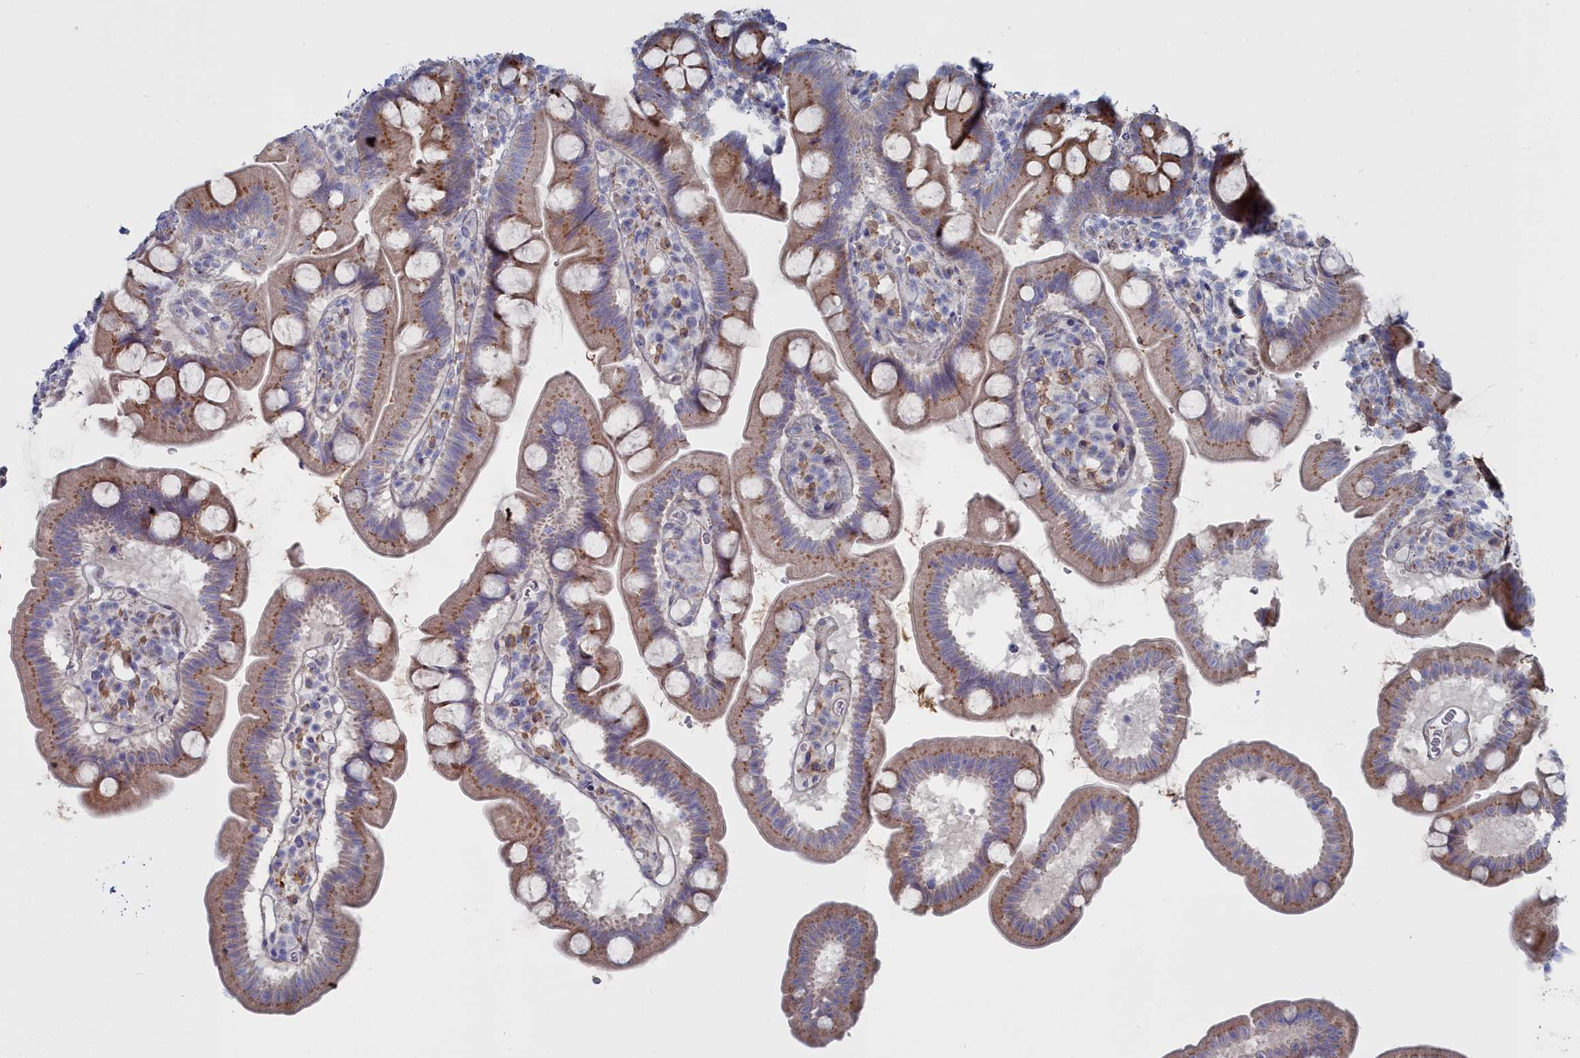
{"staining": {"intensity": "moderate", "quantity": ">75%", "location": "cytoplasmic/membranous"}, "tissue": "small intestine", "cell_type": "Glandular cells", "image_type": "normal", "snomed": [{"axis": "morphology", "description": "Normal tissue, NOS"}, {"axis": "topography", "description": "Small intestine"}], "caption": "Normal small intestine demonstrates moderate cytoplasmic/membranous positivity in approximately >75% of glandular cells, visualized by immunohistochemistry. Immunohistochemistry stains the protein of interest in brown and the nuclei are stained blue.", "gene": "SHISAL2A", "patient": {"sex": "female", "age": 68}}